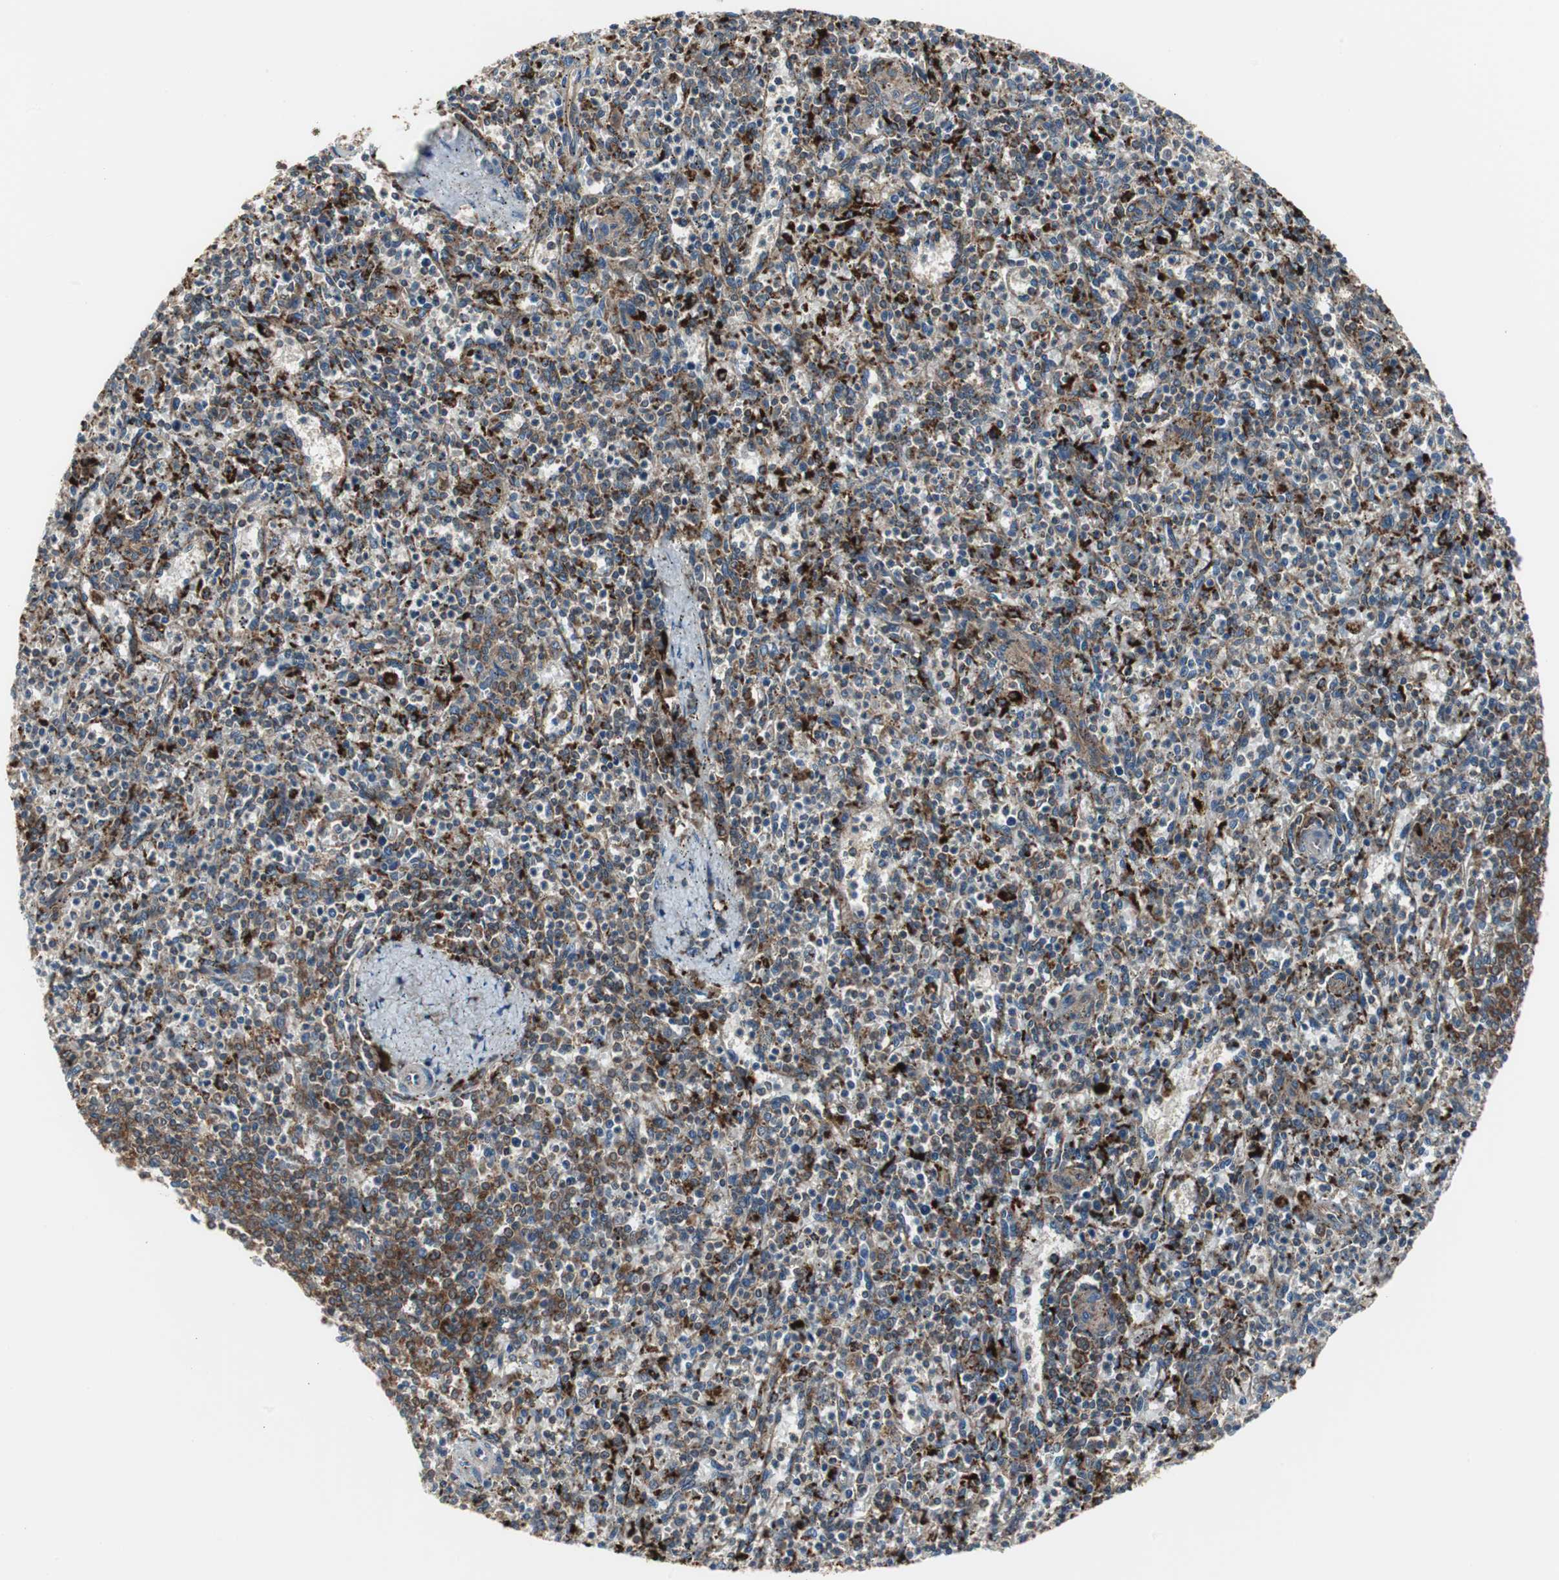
{"staining": {"intensity": "weak", "quantity": "25%-75%", "location": "cytoplasmic/membranous"}, "tissue": "spleen", "cell_type": "Cells in red pulp", "image_type": "normal", "snomed": [{"axis": "morphology", "description": "Normal tissue, NOS"}, {"axis": "topography", "description": "Spleen"}], "caption": "Immunohistochemical staining of unremarkable spleen shows low levels of weak cytoplasmic/membranous positivity in about 25%-75% of cells in red pulp. Using DAB (3,3'-diaminobenzidine) (brown) and hematoxylin (blue) stains, captured at high magnification using brightfield microscopy.", "gene": "RELA", "patient": {"sex": "male", "age": 72}}